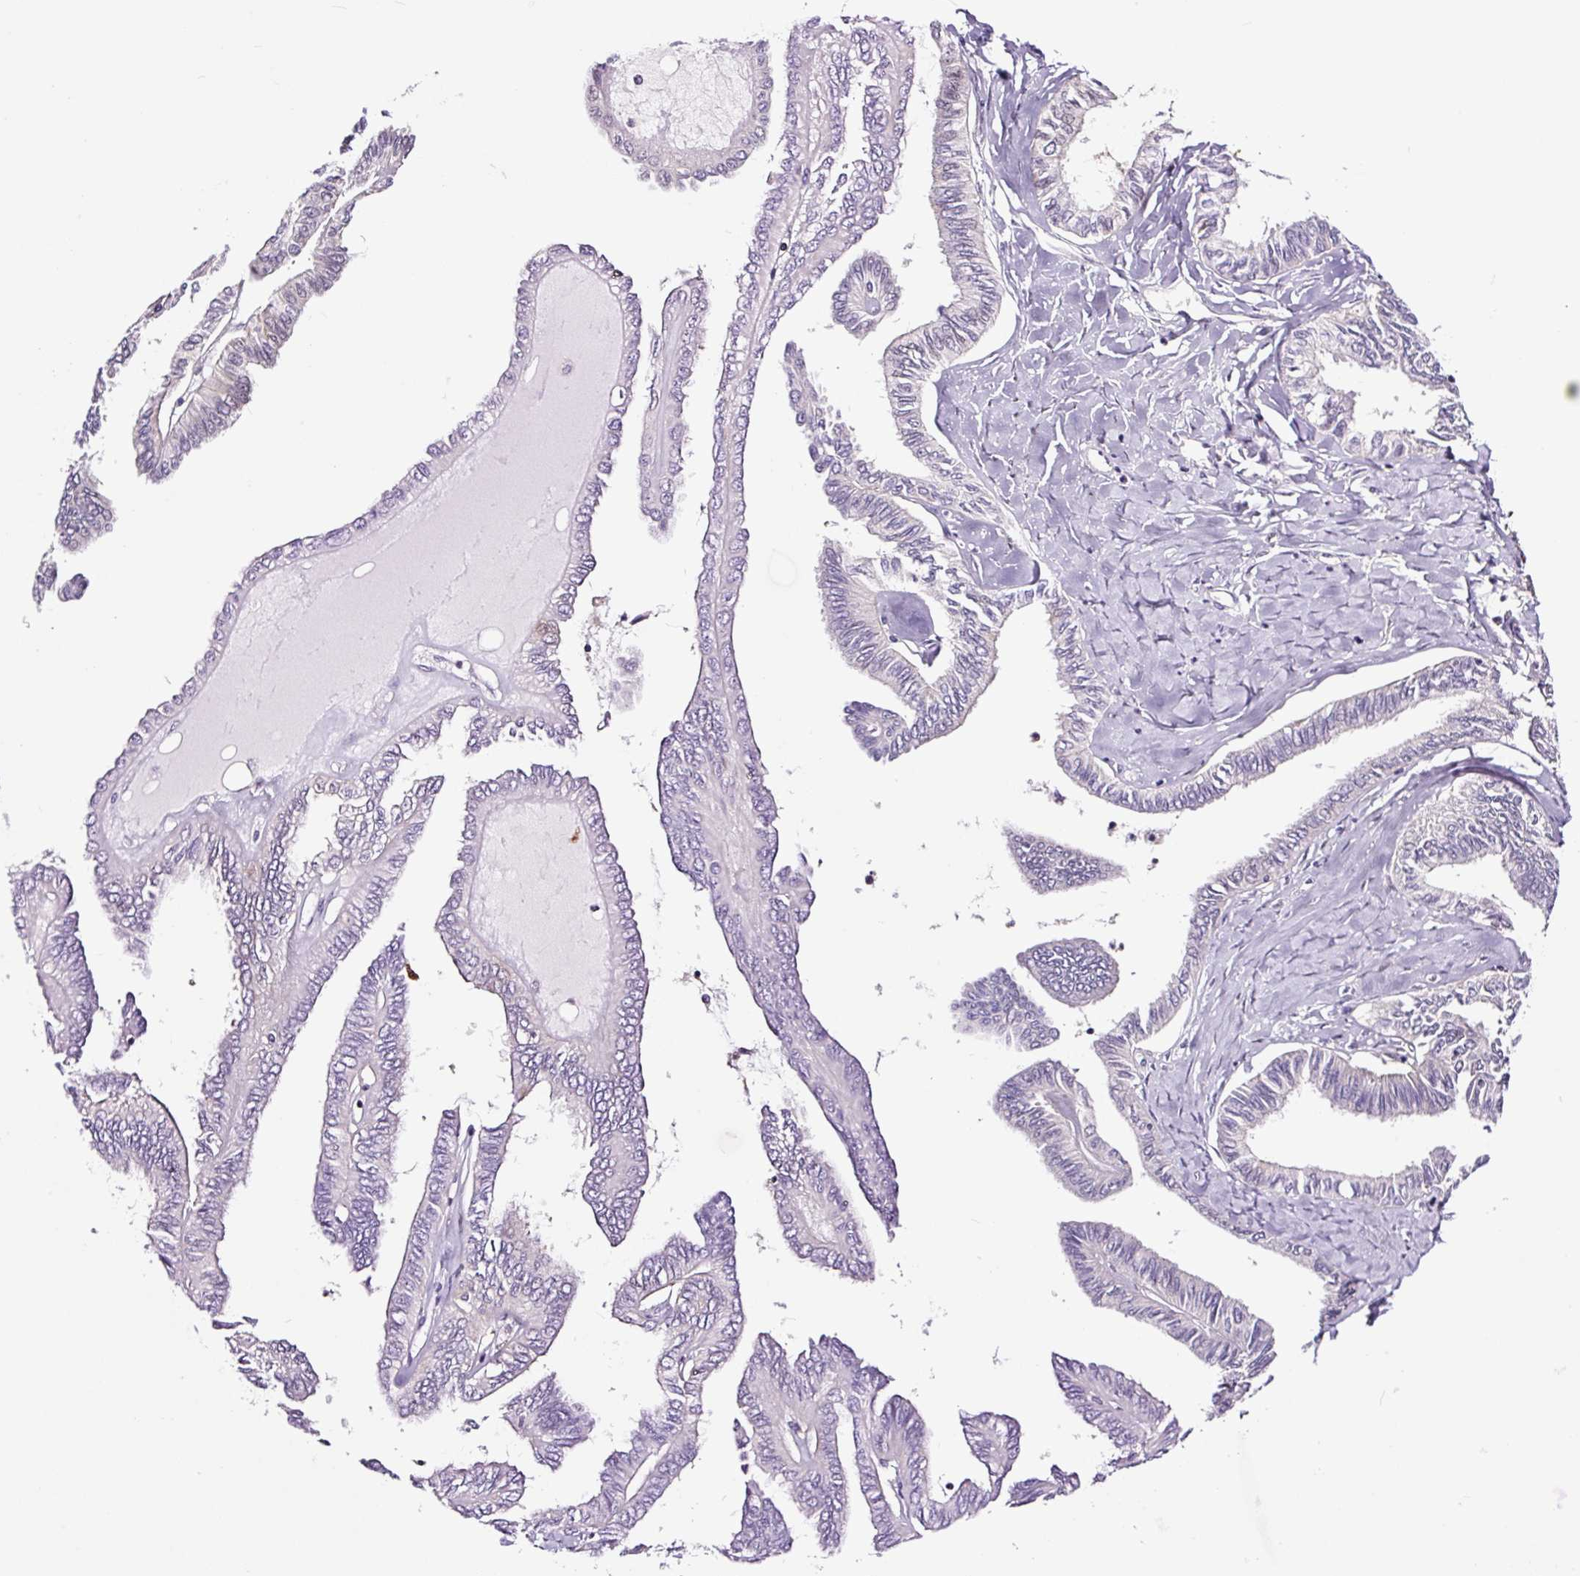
{"staining": {"intensity": "negative", "quantity": "none", "location": "none"}, "tissue": "ovarian cancer", "cell_type": "Tumor cells", "image_type": "cancer", "snomed": [{"axis": "morphology", "description": "Carcinoma, endometroid"}, {"axis": "topography", "description": "Ovary"}], "caption": "The photomicrograph exhibits no staining of tumor cells in ovarian cancer (endometroid carcinoma).", "gene": "TAFA3", "patient": {"sex": "female", "age": 70}}